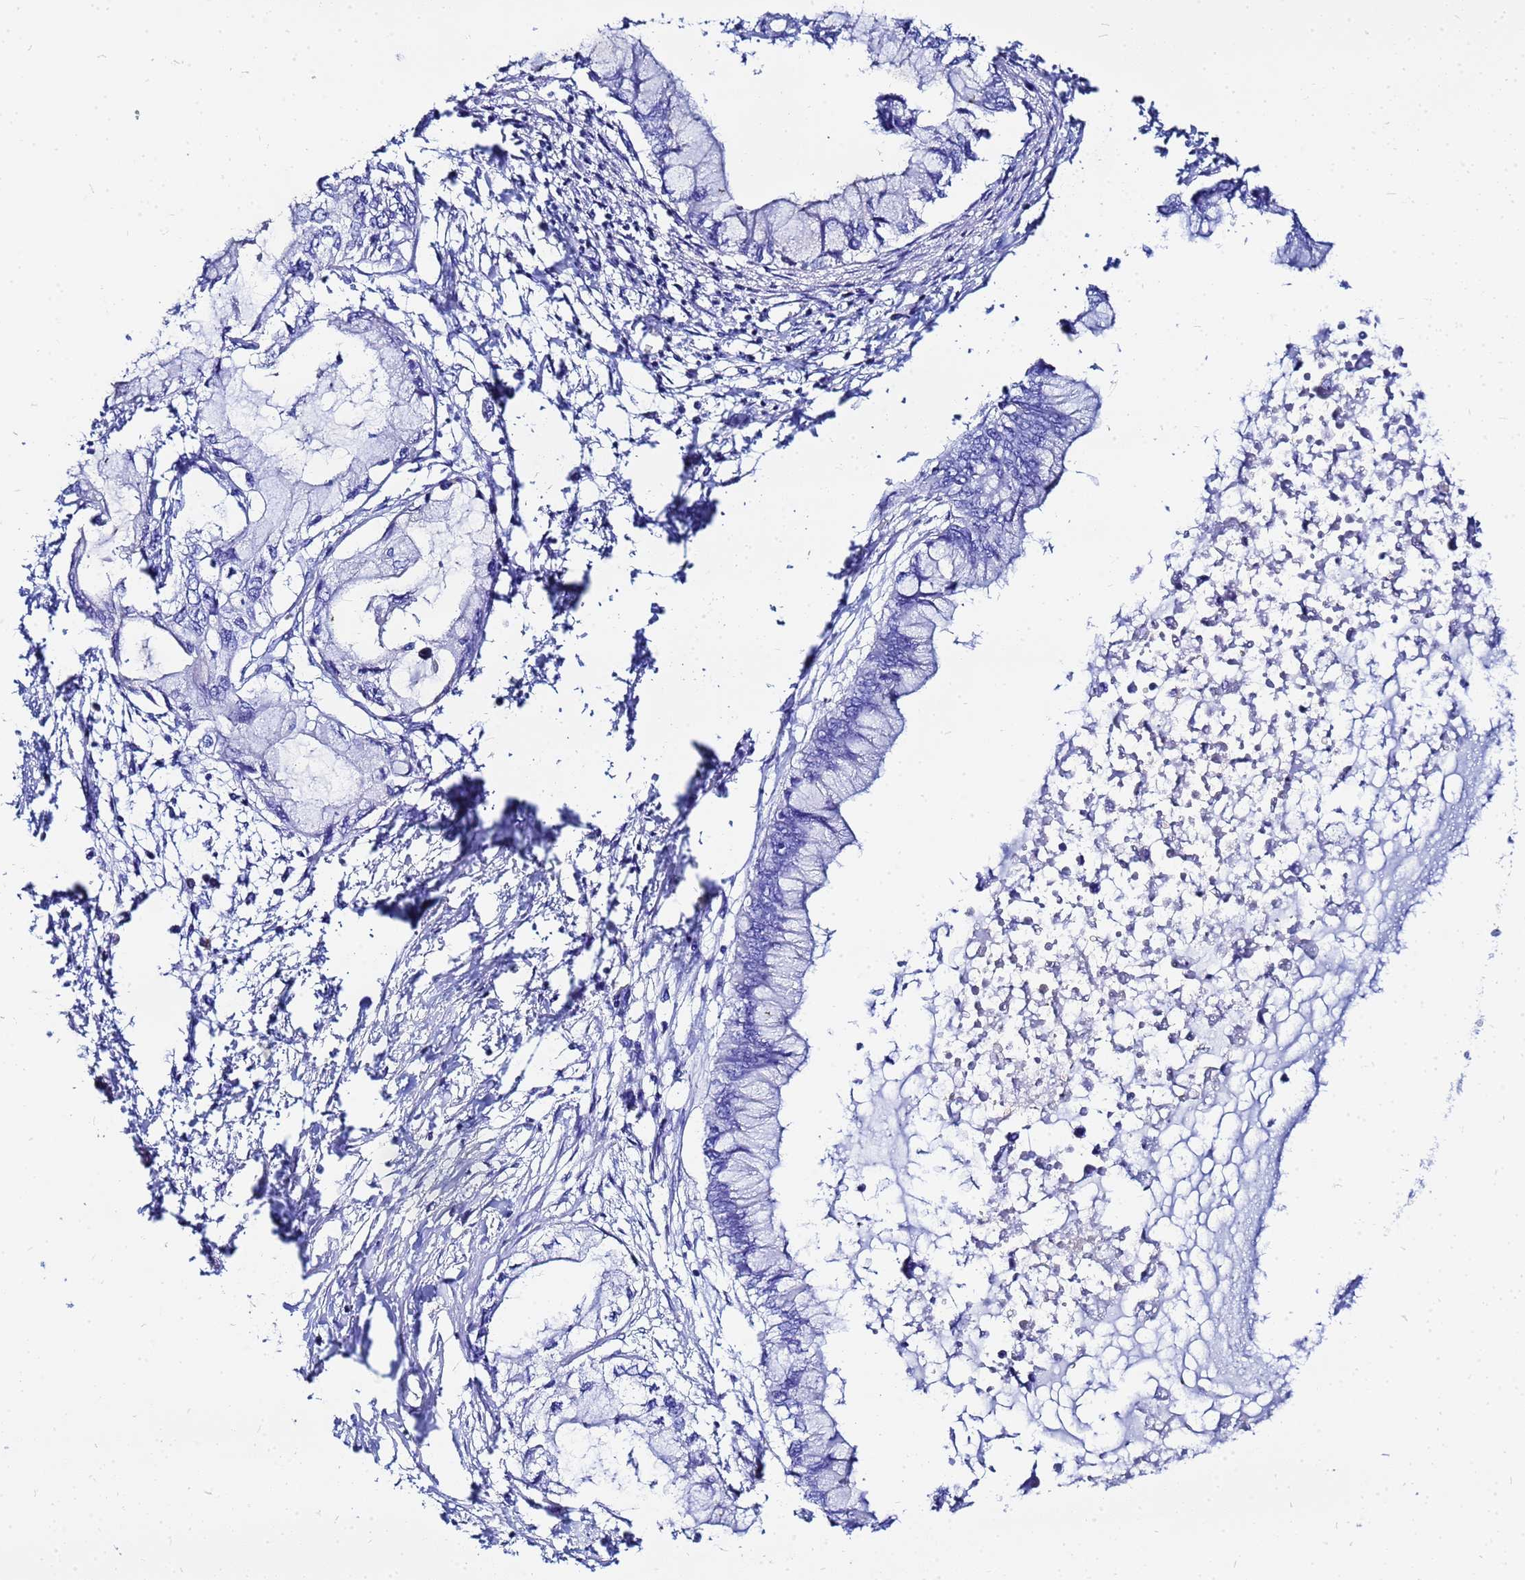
{"staining": {"intensity": "negative", "quantity": "none", "location": "none"}, "tissue": "pancreatic cancer", "cell_type": "Tumor cells", "image_type": "cancer", "snomed": [{"axis": "morphology", "description": "Adenocarcinoma, NOS"}, {"axis": "topography", "description": "Pancreas"}], "caption": "DAB immunohistochemical staining of pancreatic cancer shows no significant positivity in tumor cells.", "gene": "FAHD2A", "patient": {"sex": "male", "age": 48}}